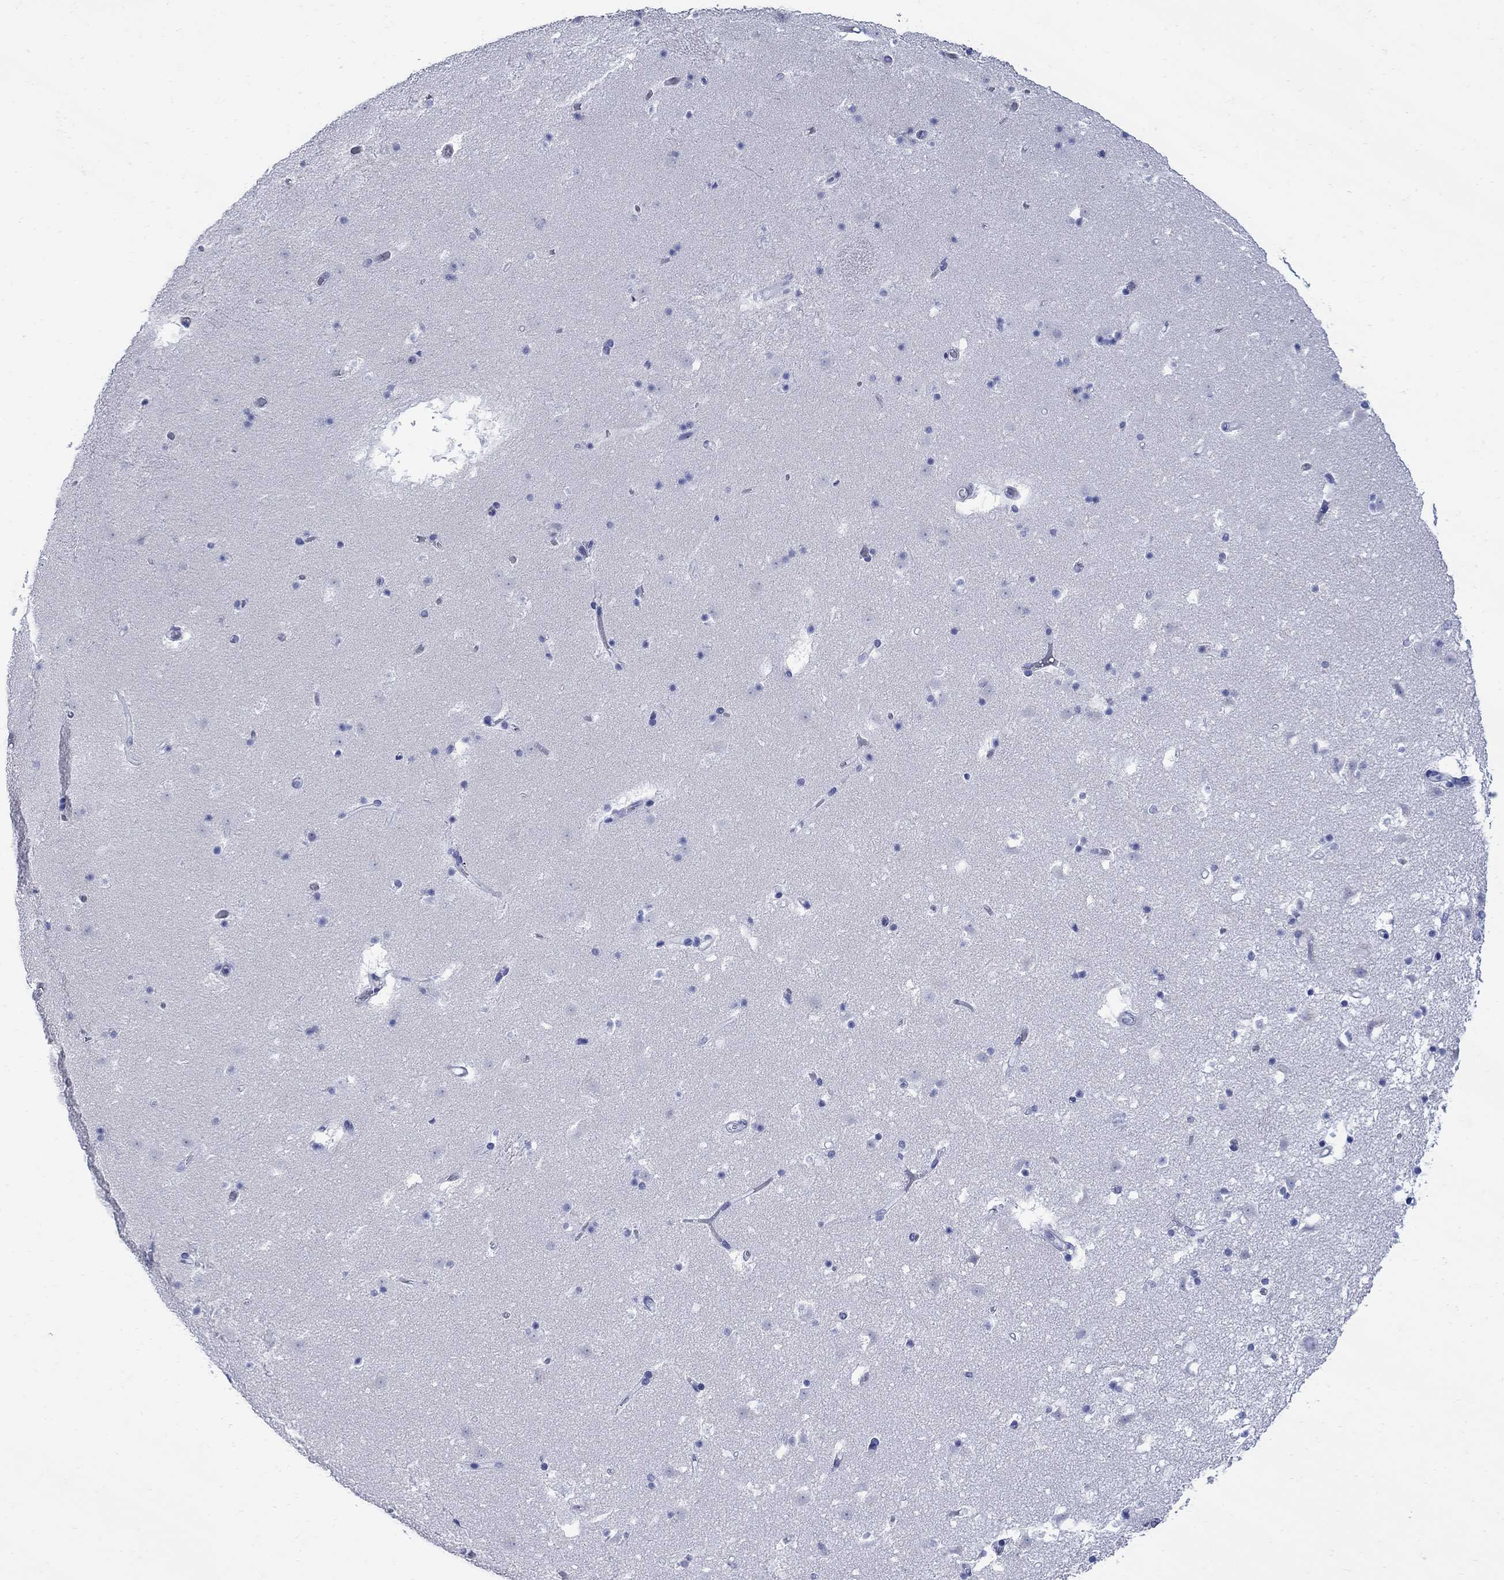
{"staining": {"intensity": "negative", "quantity": "none", "location": "none"}, "tissue": "caudate", "cell_type": "Glial cells", "image_type": "normal", "snomed": [{"axis": "morphology", "description": "Normal tissue, NOS"}, {"axis": "topography", "description": "Lateral ventricle wall"}], "caption": "This is an IHC histopathology image of normal caudate. There is no positivity in glial cells.", "gene": "TACC3", "patient": {"sex": "female", "age": 42}}